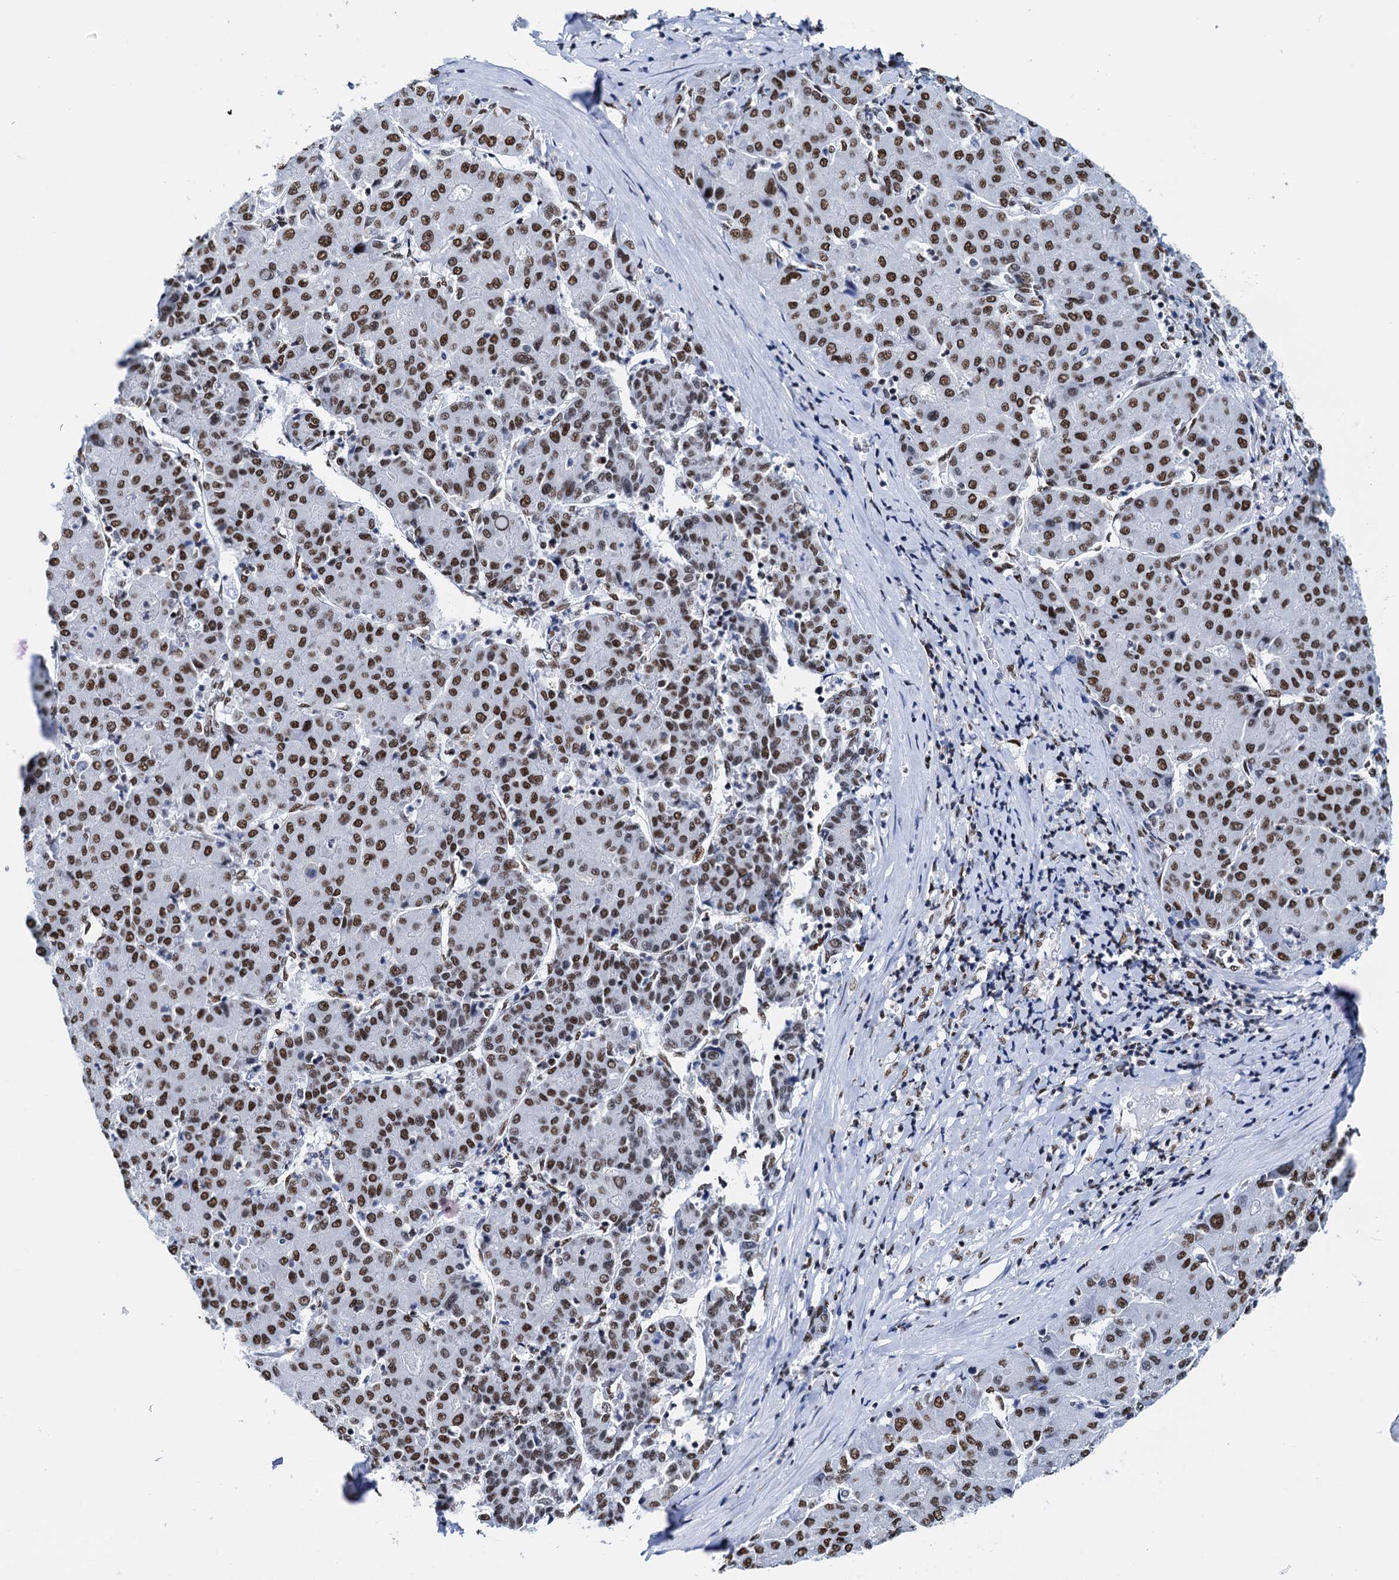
{"staining": {"intensity": "strong", "quantity": ">75%", "location": "nuclear"}, "tissue": "liver cancer", "cell_type": "Tumor cells", "image_type": "cancer", "snomed": [{"axis": "morphology", "description": "Carcinoma, Hepatocellular, NOS"}, {"axis": "topography", "description": "Liver"}], "caption": "Approximately >75% of tumor cells in human liver hepatocellular carcinoma show strong nuclear protein staining as visualized by brown immunohistochemical staining.", "gene": "SLTM", "patient": {"sex": "male", "age": 65}}